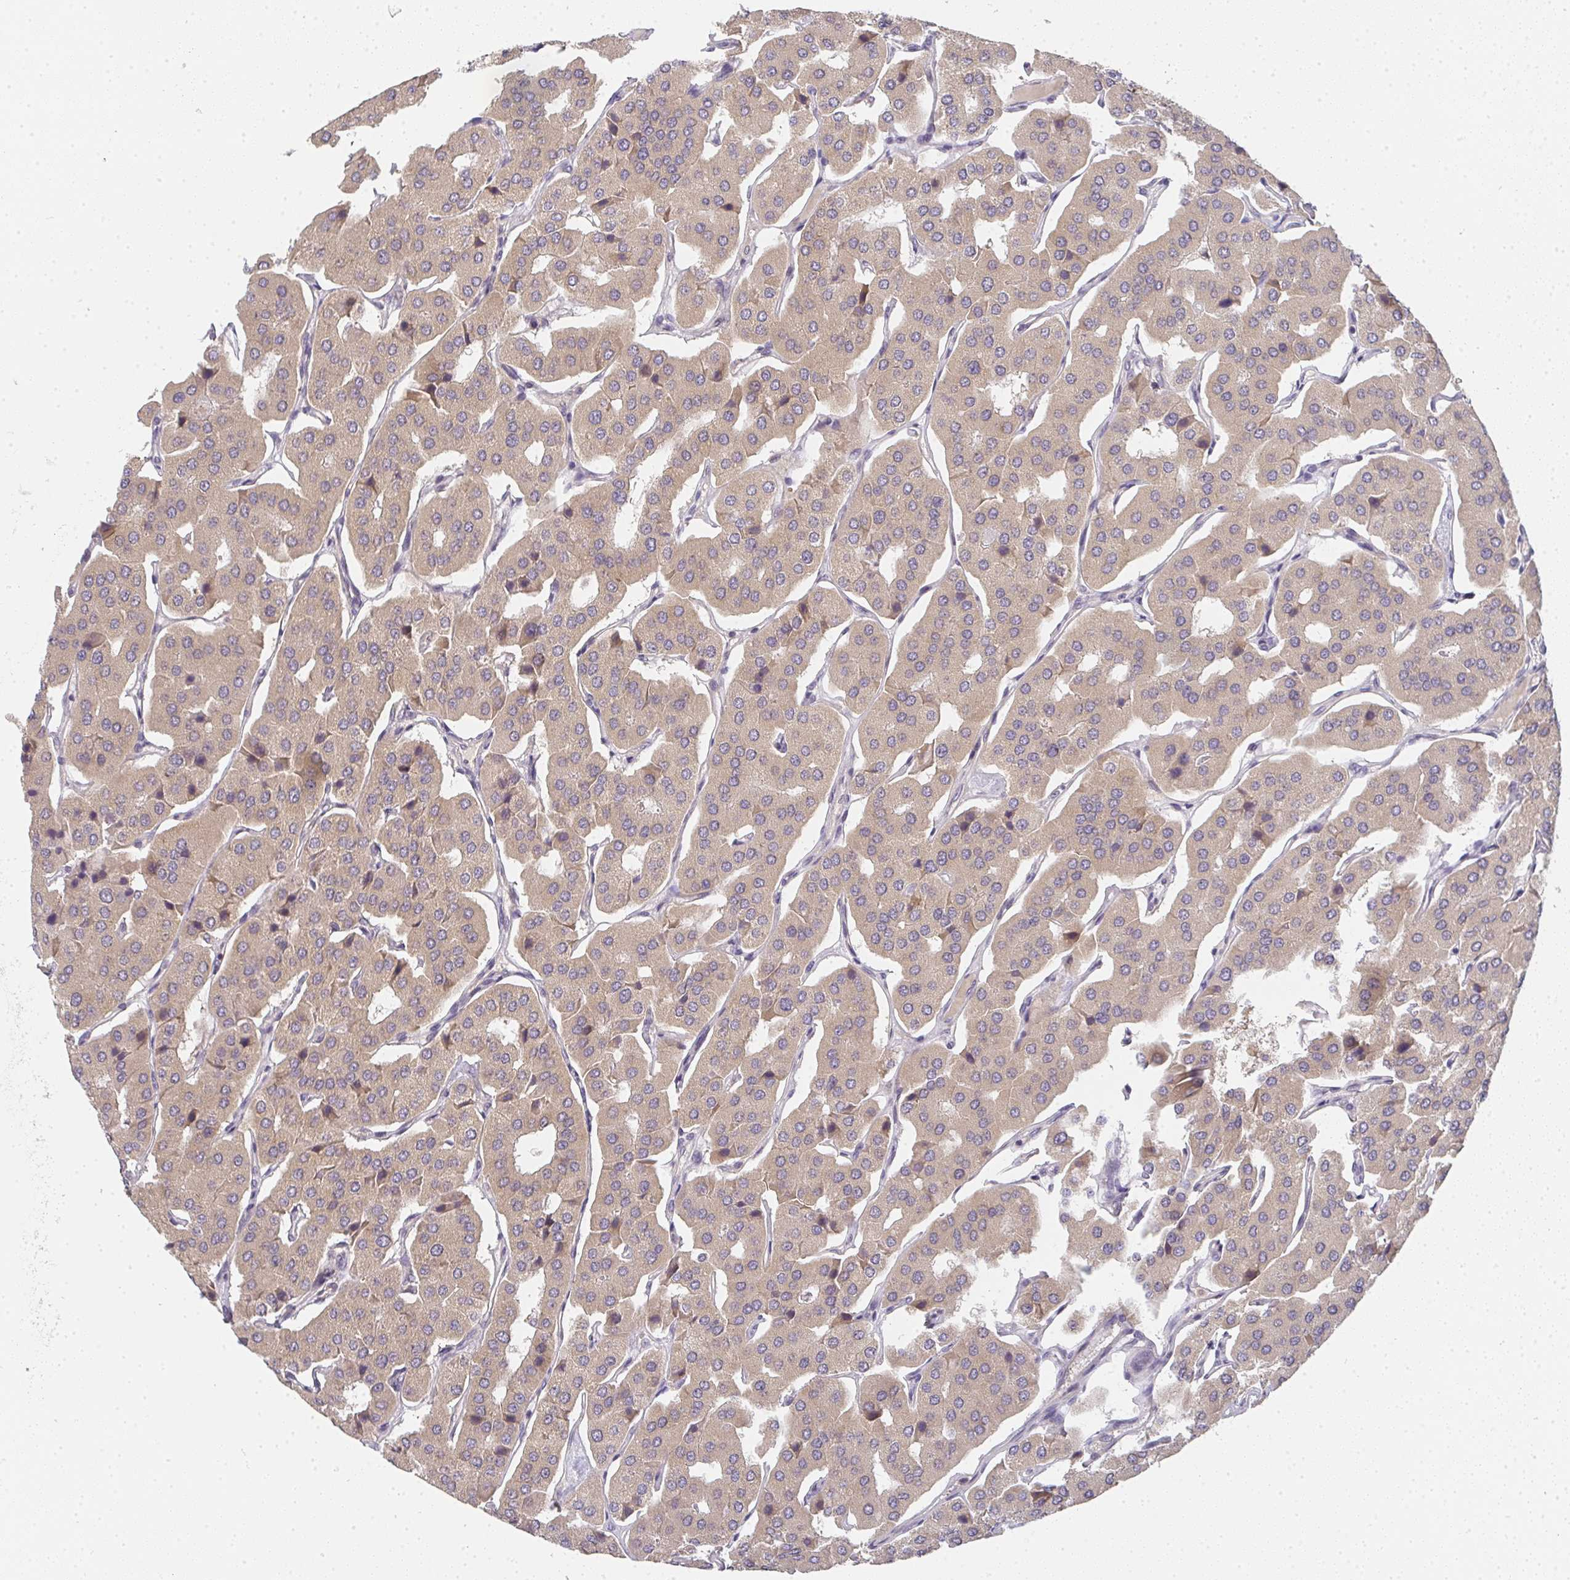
{"staining": {"intensity": "weak", "quantity": ">75%", "location": "cytoplasmic/membranous"}, "tissue": "parathyroid gland", "cell_type": "Glandular cells", "image_type": "normal", "snomed": [{"axis": "morphology", "description": "Normal tissue, NOS"}, {"axis": "morphology", "description": "Adenoma, NOS"}, {"axis": "topography", "description": "Parathyroid gland"}], "caption": "Weak cytoplasmic/membranous expression is present in about >75% of glandular cells in normal parathyroid gland. (Stains: DAB in brown, nuclei in blue, Microscopy: brightfield microscopy at high magnification).", "gene": "SLC35B3", "patient": {"sex": "female", "age": 86}}